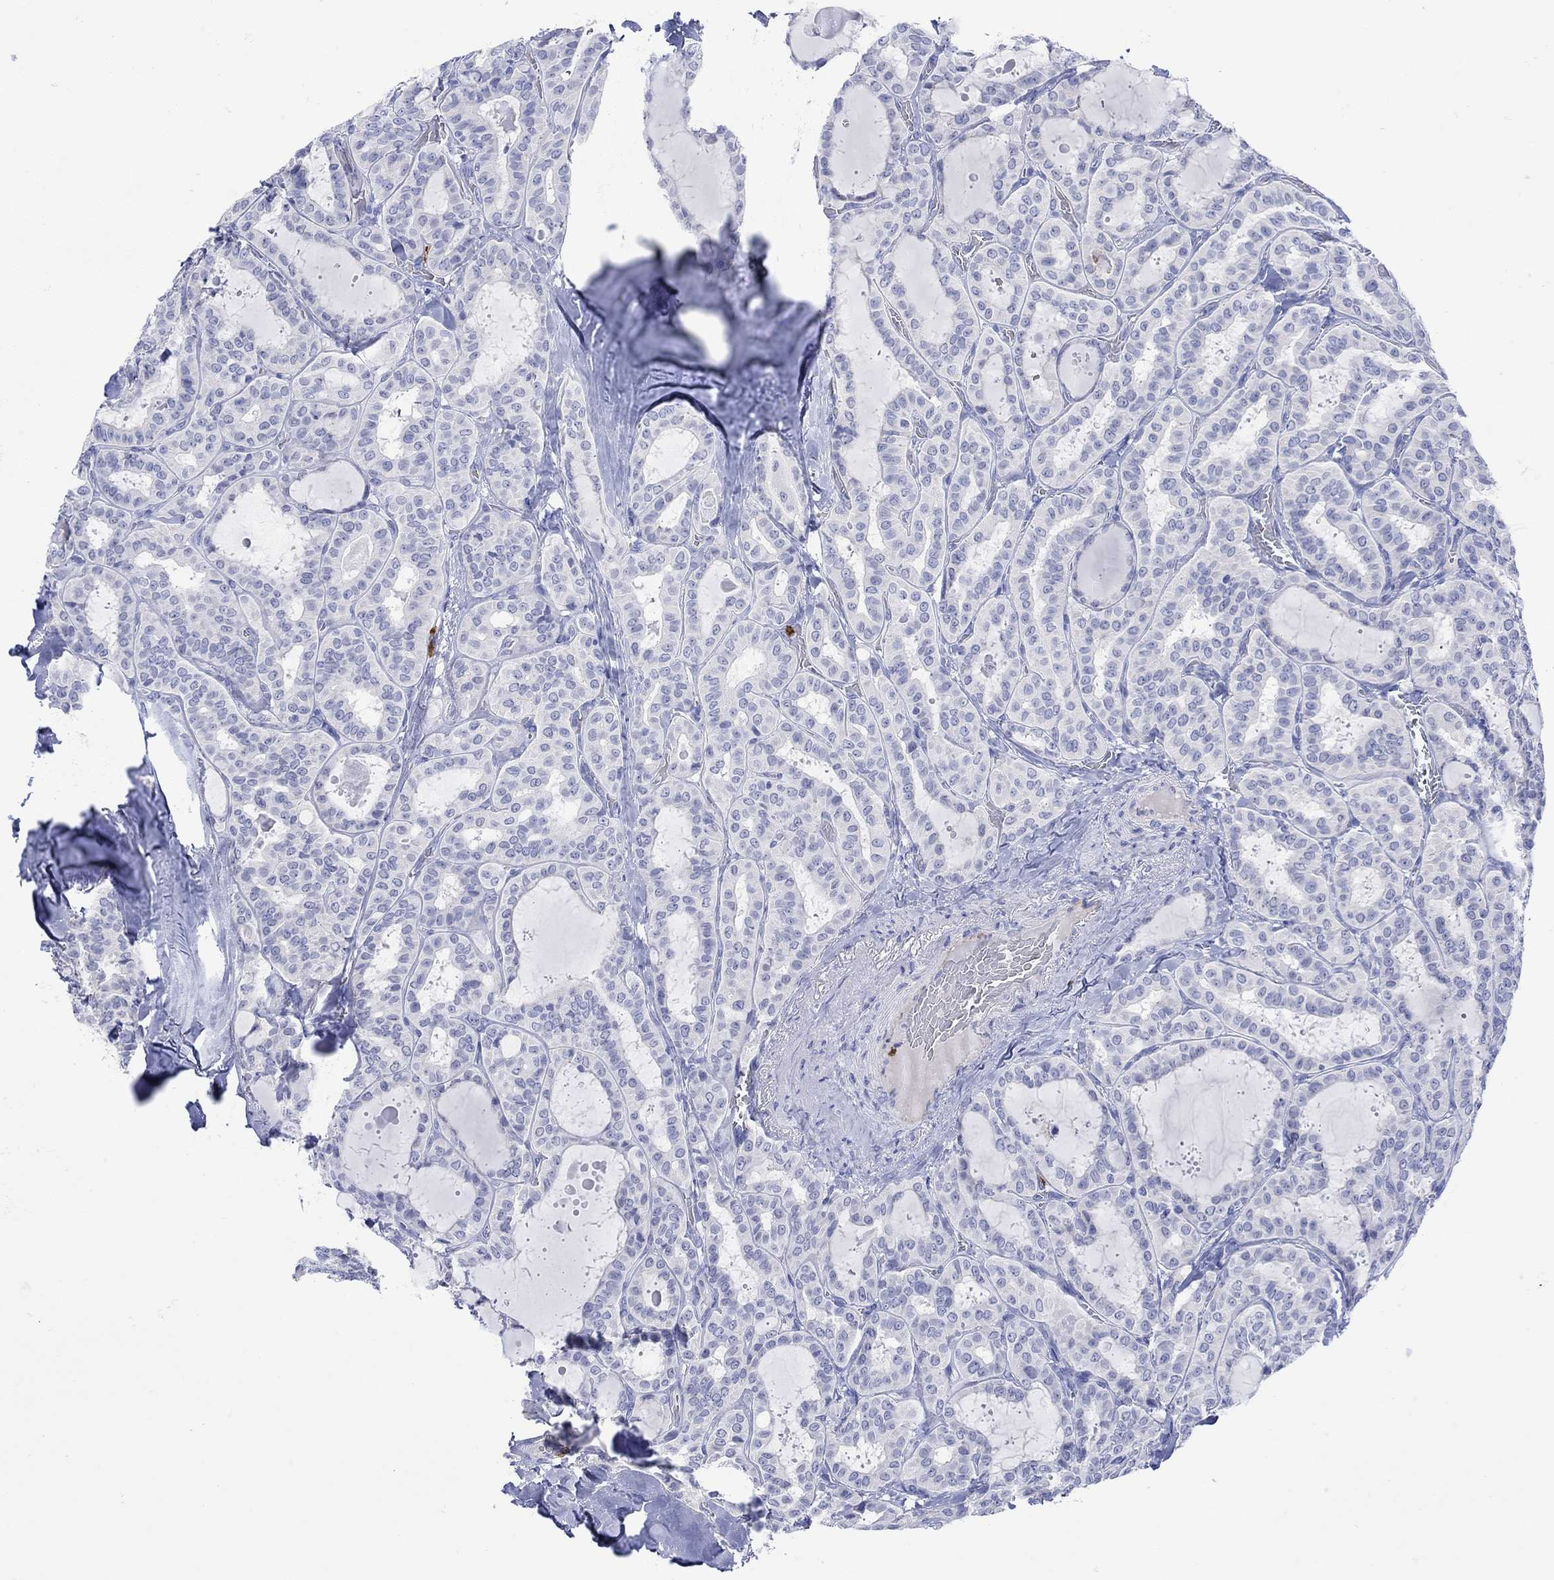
{"staining": {"intensity": "negative", "quantity": "none", "location": "none"}, "tissue": "thyroid cancer", "cell_type": "Tumor cells", "image_type": "cancer", "snomed": [{"axis": "morphology", "description": "Papillary adenocarcinoma, NOS"}, {"axis": "topography", "description": "Thyroid gland"}], "caption": "Papillary adenocarcinoma (thyroid) was stained to show a protein in brown. There is no significant staining in tumor cells.", "gene": "LINGO3", "patient": {"sex": "female", "age": 39}}